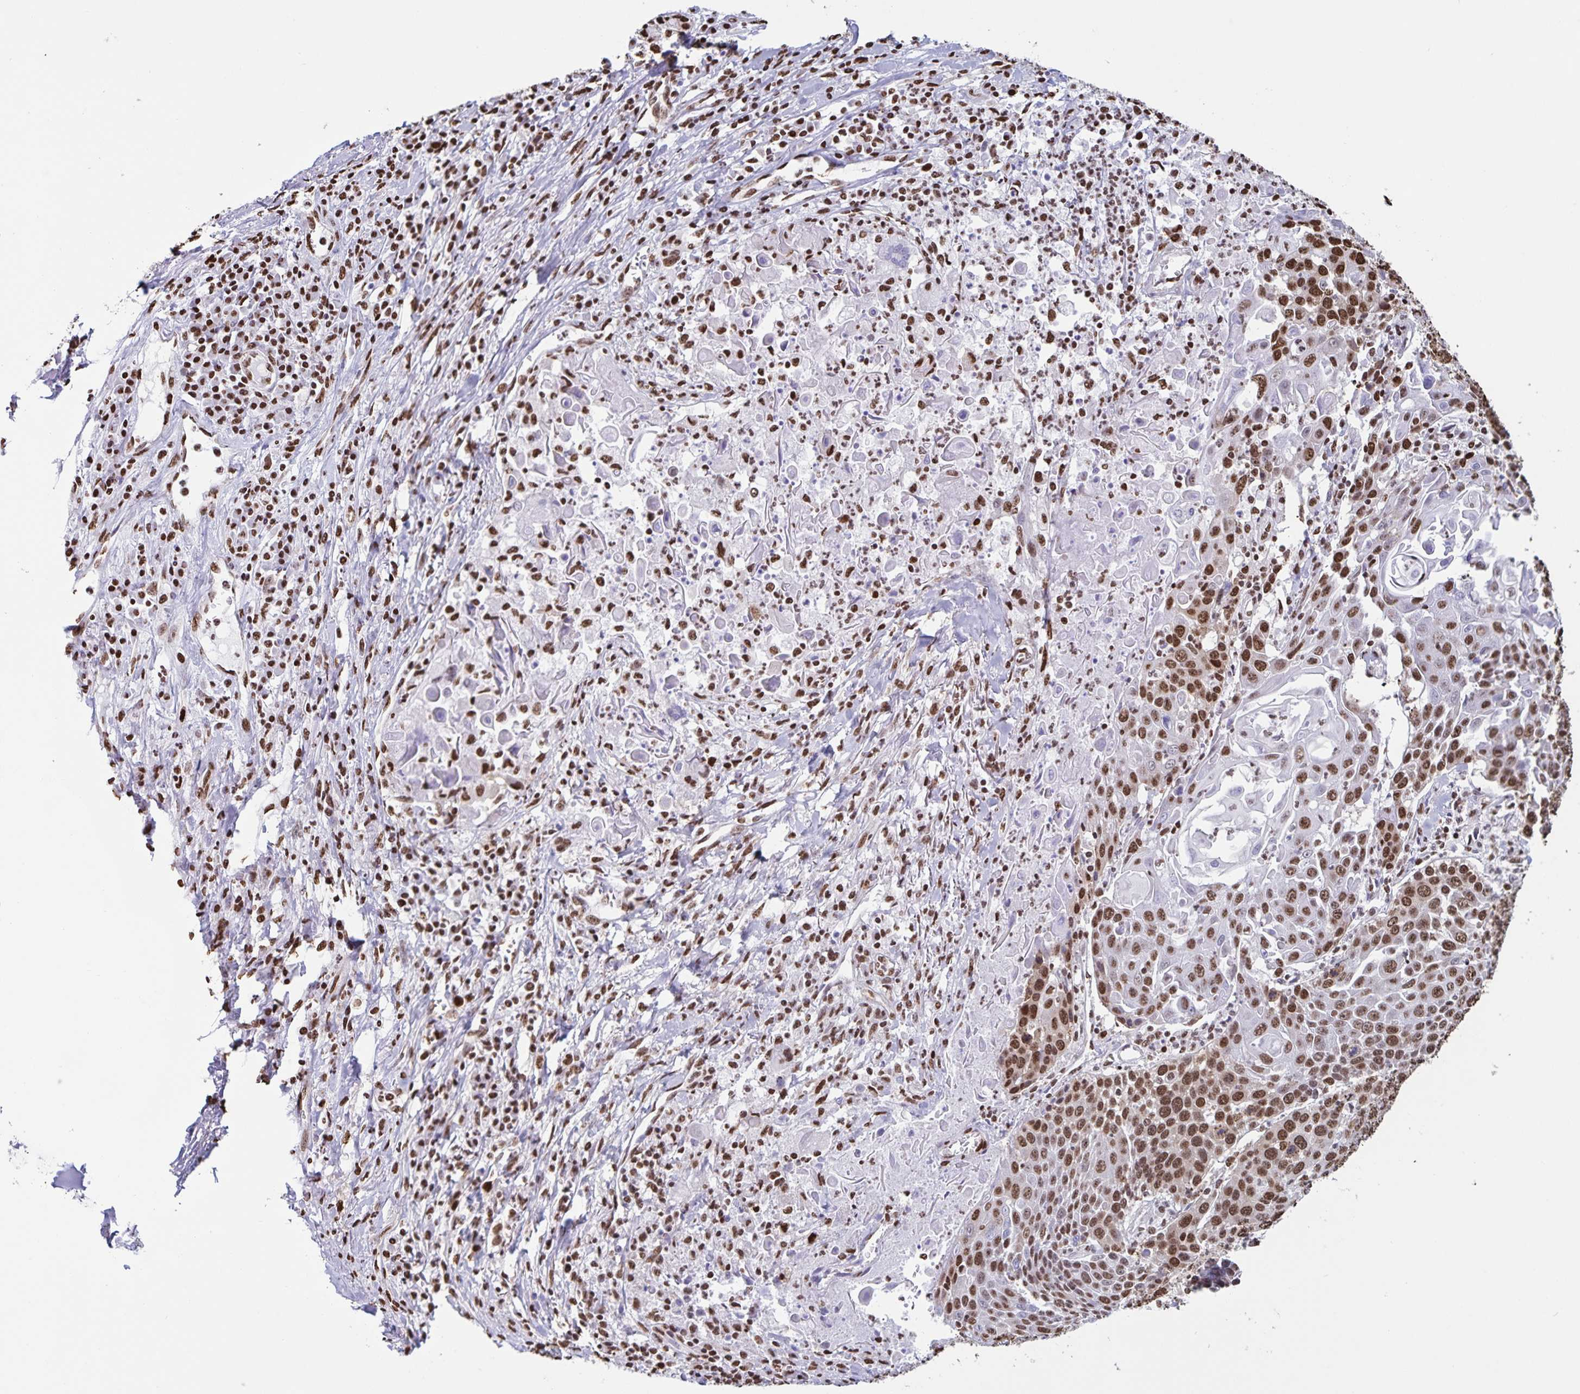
{"staining": {"intensity": "moderate", "quantity": ">75%", "location": "nuclear"}, "tissue": "lung cancer", "cell_type": "Tumor cells", "image_type": "cancer", "snomed": [{"axis": "morphology", "description": "Squamous cell carcinoma, NOS"}, {"axis": "morphology", "description": "Squamous cell carcinoma, metastatic, NOS"}, {"axis": "topography", "description": "Lung"}, {"axis": "topography", "description": "Pleura, NOS"}], "caption": "Immunohistochemistry (IHC) of lung cancer (metastatic squamous cell carcinoma) reveals medium levels of moderate nuclear staining in about >75% of tumor cells.", "gene": "DUT", "patient": {"sex": "male", "age": 72}}